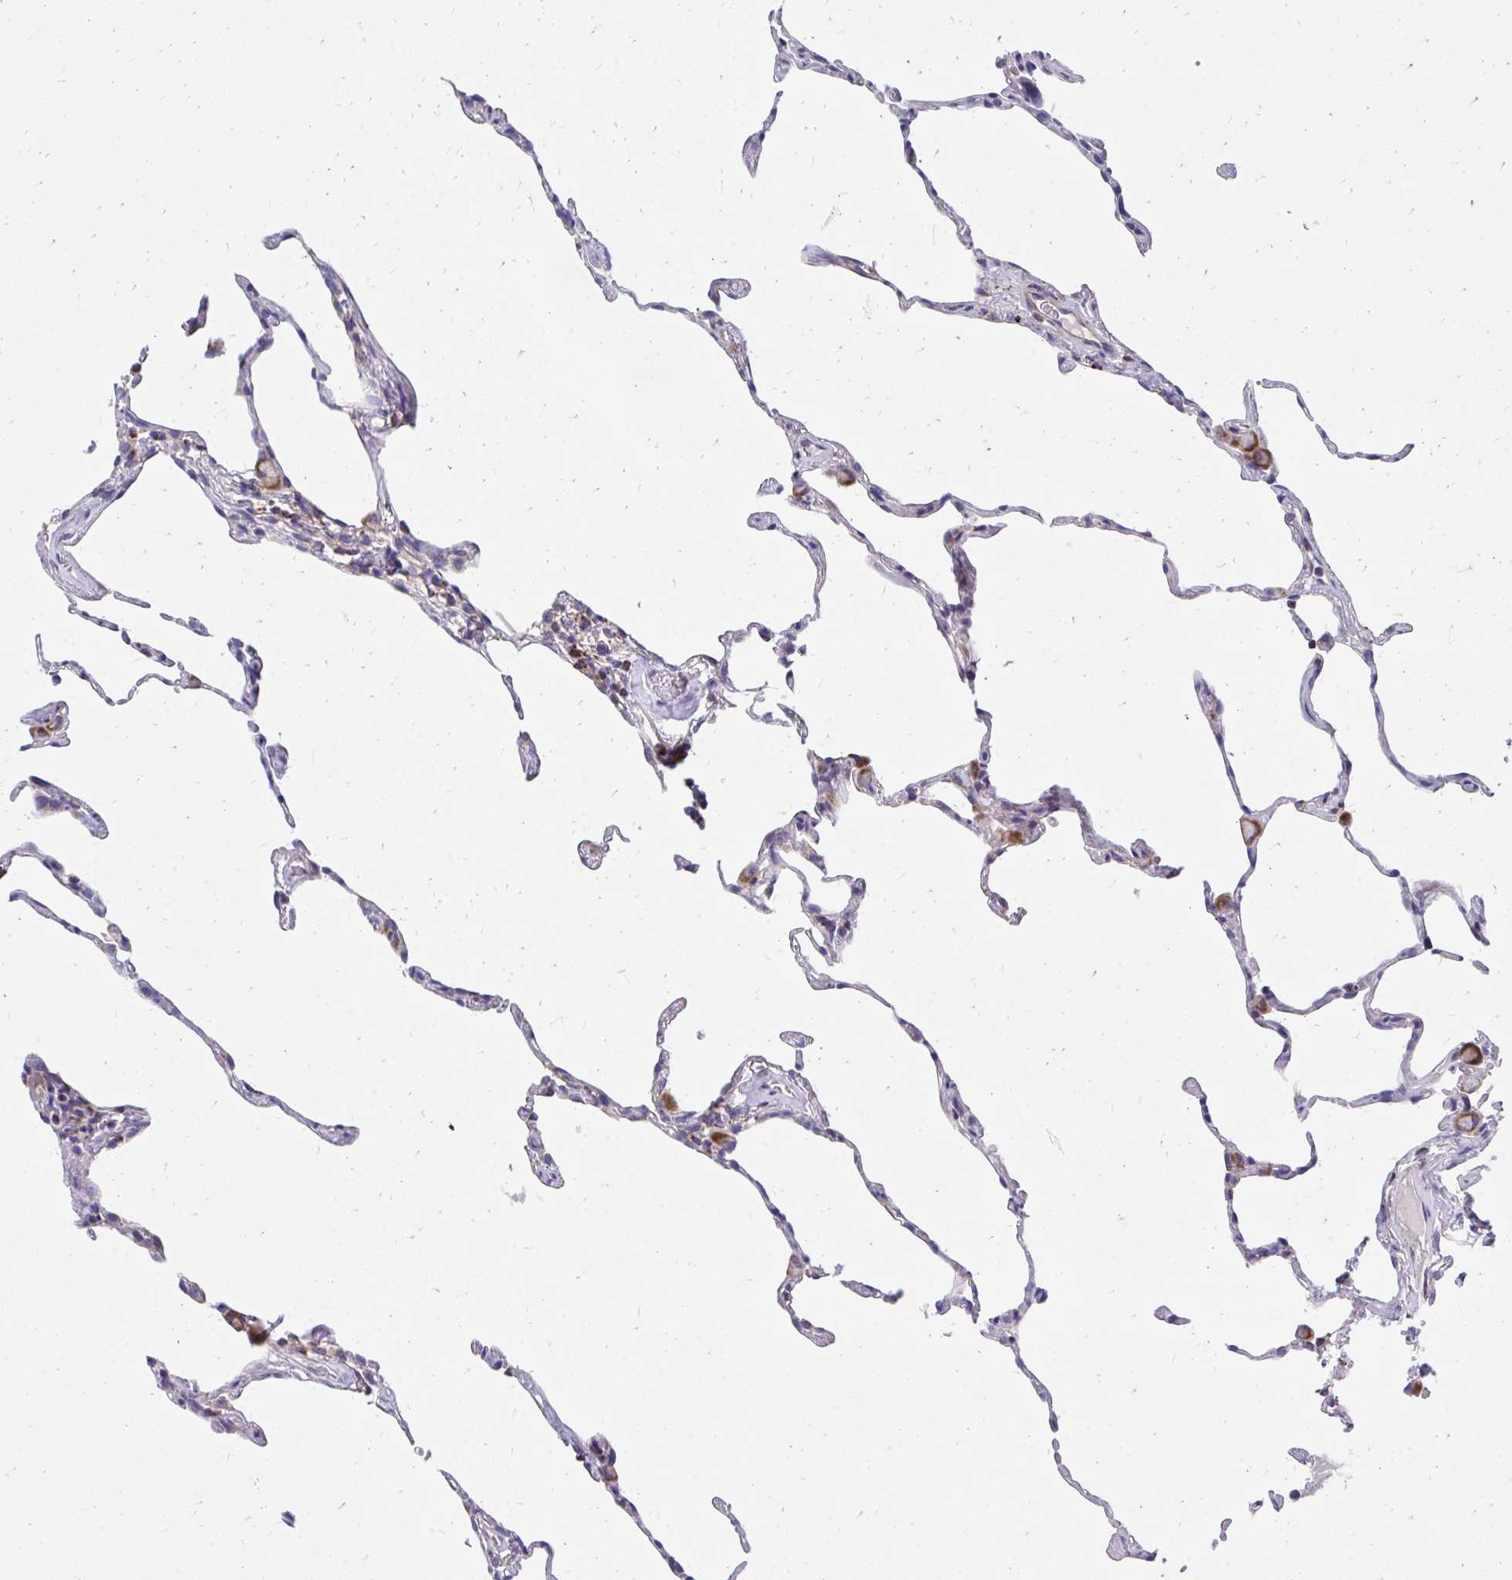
{"staining": {"intensity": "negative", "quantity": "none", "location": "none"}, "tissue": "lung", "cell_type": "Alveolar cells", "image_type": "normal", "snomed": [{"axis": "morphology", "description": "Normal tissue, NOS"}, {"axis": "topography", "description": "Lung"}], "caption": "This is a image of immunohistochemistry staining of unremarkable lung, which shows no staining in alveolar cells.", "gene": "FHIP1B", "patient": {"sex": "female", "age": 57}}